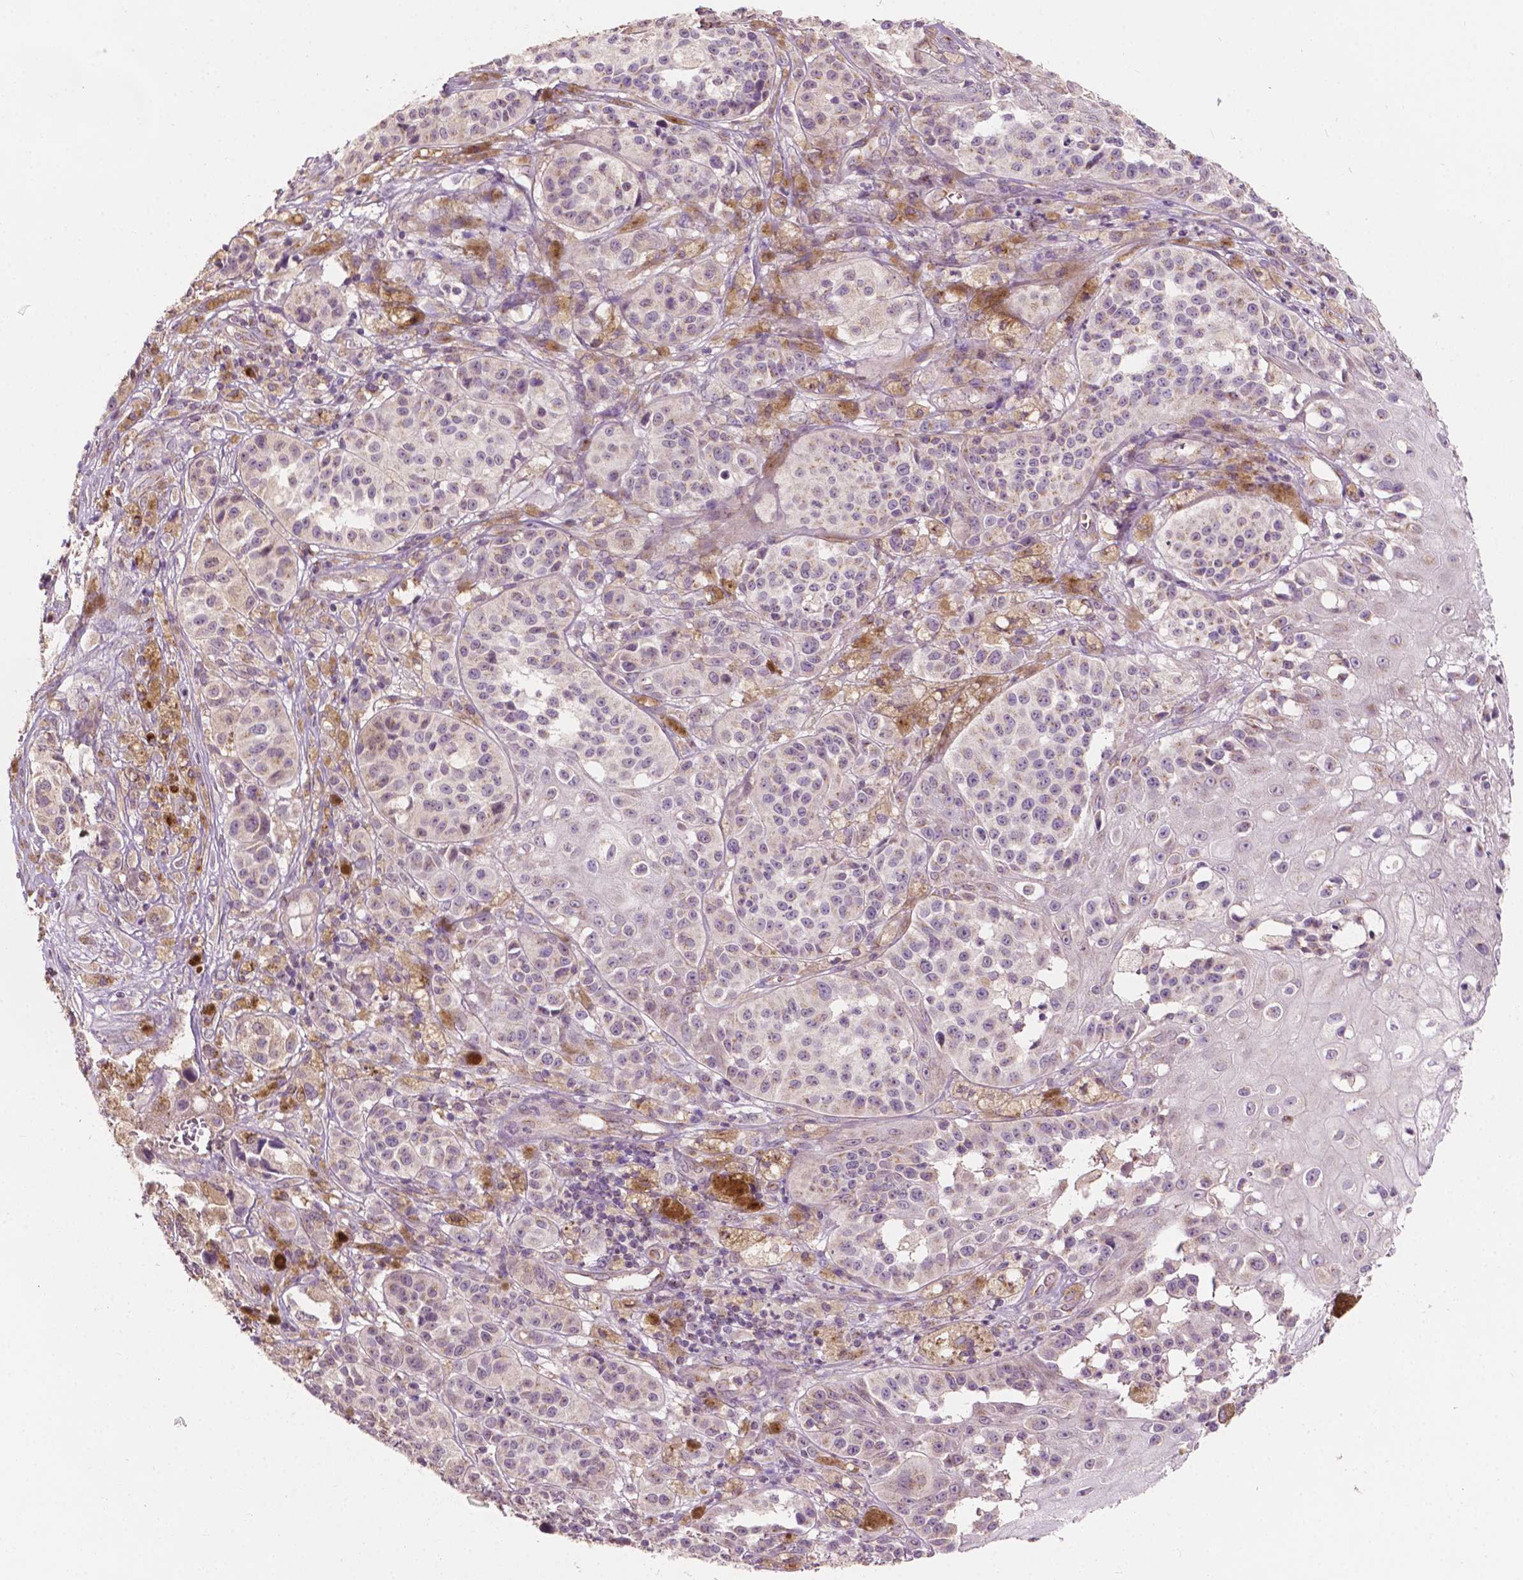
{"staining": {"intensity": "negative", "quantity": "none", "location": "none"}, "tissue": "melanoma", "cell_type": "Tumor cells", "image_type": "cancer", "snomed": [{"axis": "morphology", "description": "Malignant melanoma, NOS"}, {"axis": "topography", "description": "Skin"}], "caption": "DAB (3,3'-diaminobenzidine) immunohistochemical staining of human melanoma displays no significant positivity in tumor cells.", "gene": "EBAG9", "patient": {"sex": "female", "age": 58}}